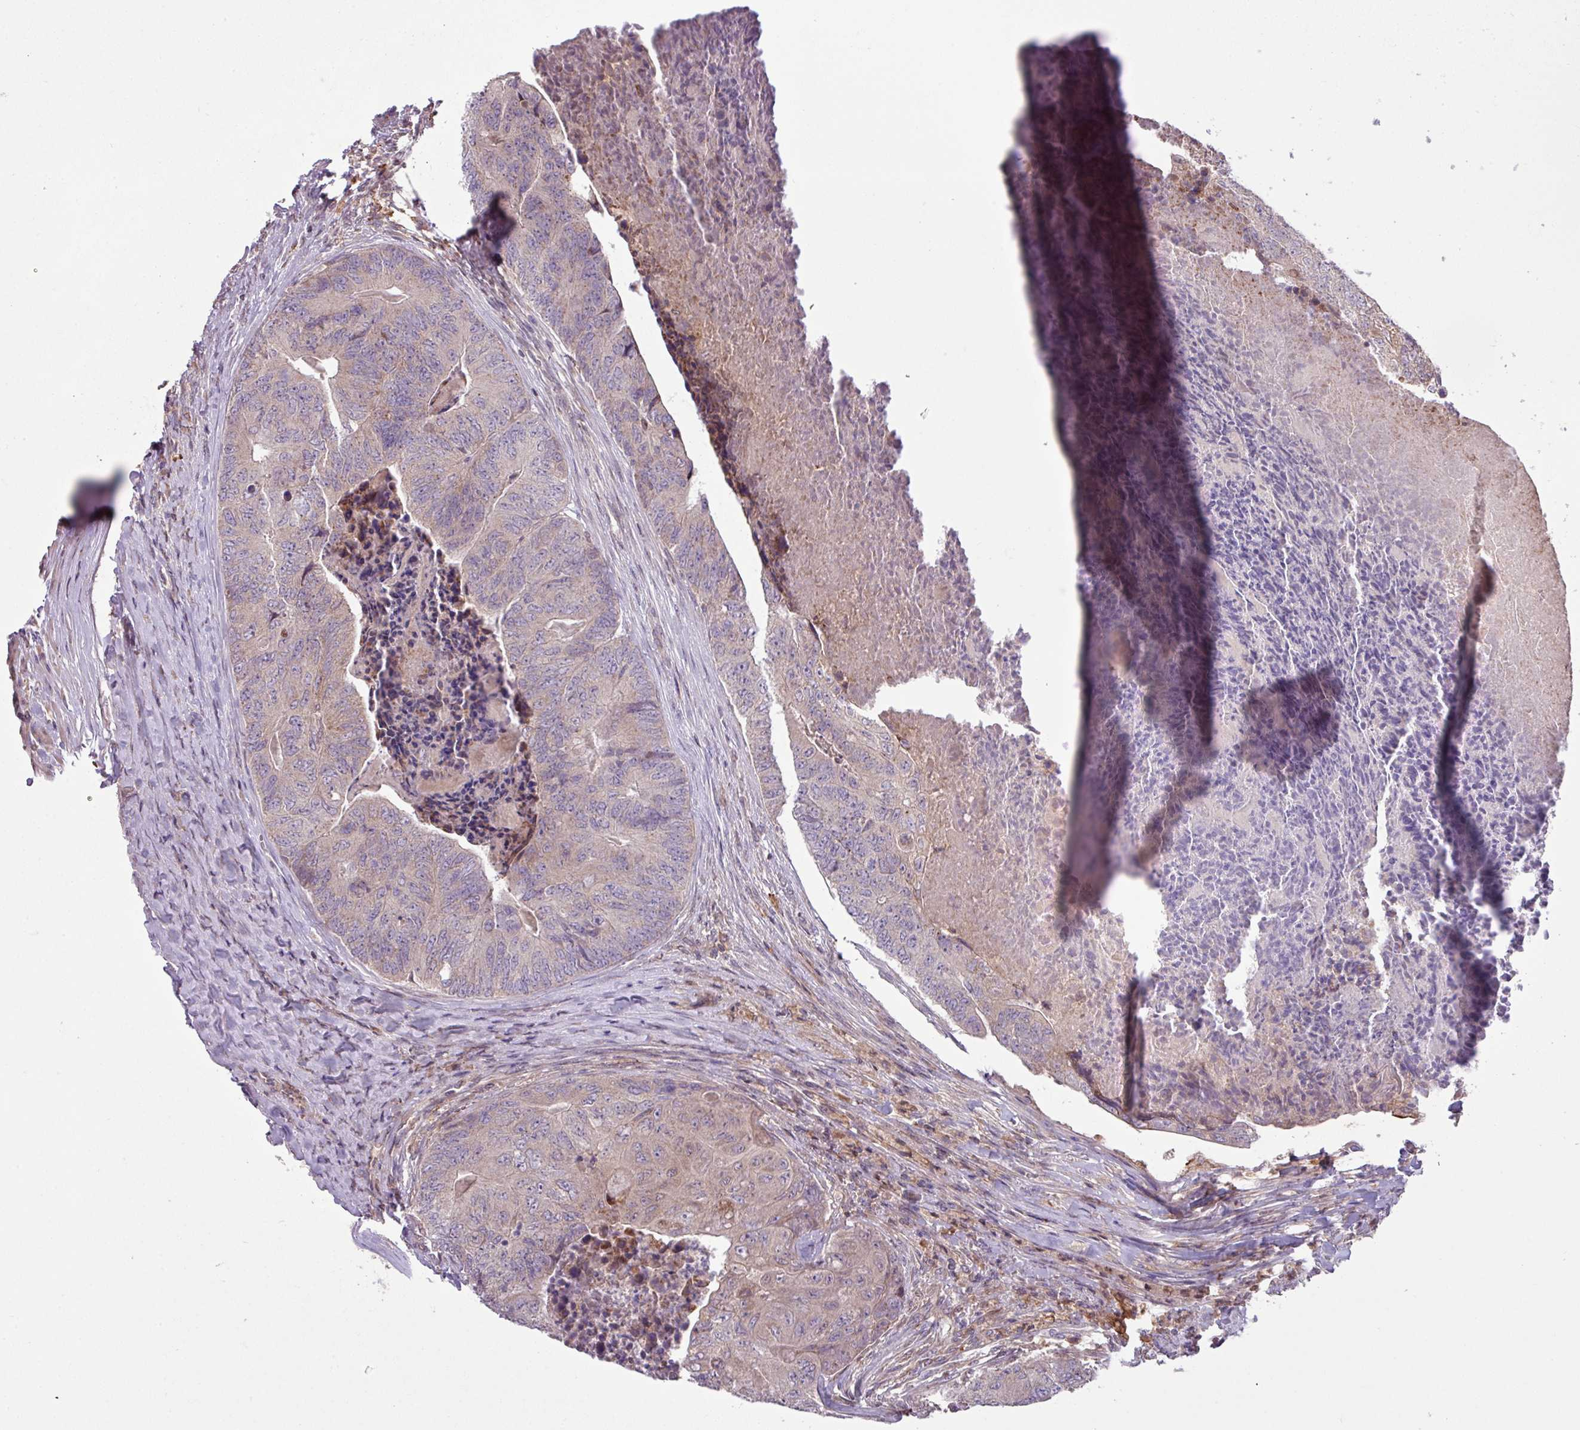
{"staining": {"intensity": "weak", "quantity": "<25%", "location": "cytoplasmic/membranous"}, "tissue": "colorectal cancer", "cell_type": "Tumor cells", "image_type": "cancer", "snomed": [{"axis": "morphology", "description": "Adenocarcinoma, NOS"}, {"axis": "topography", "description": "Colon"}], "caption": "Immunohistochemistry (IHC) image of colorectal adenocarcinoma stained for a protein (brown), which demonstrates no expression in tumor cells.", "gene": "ARHGEF25", "patient": {"sex": "female", "age": 67}}